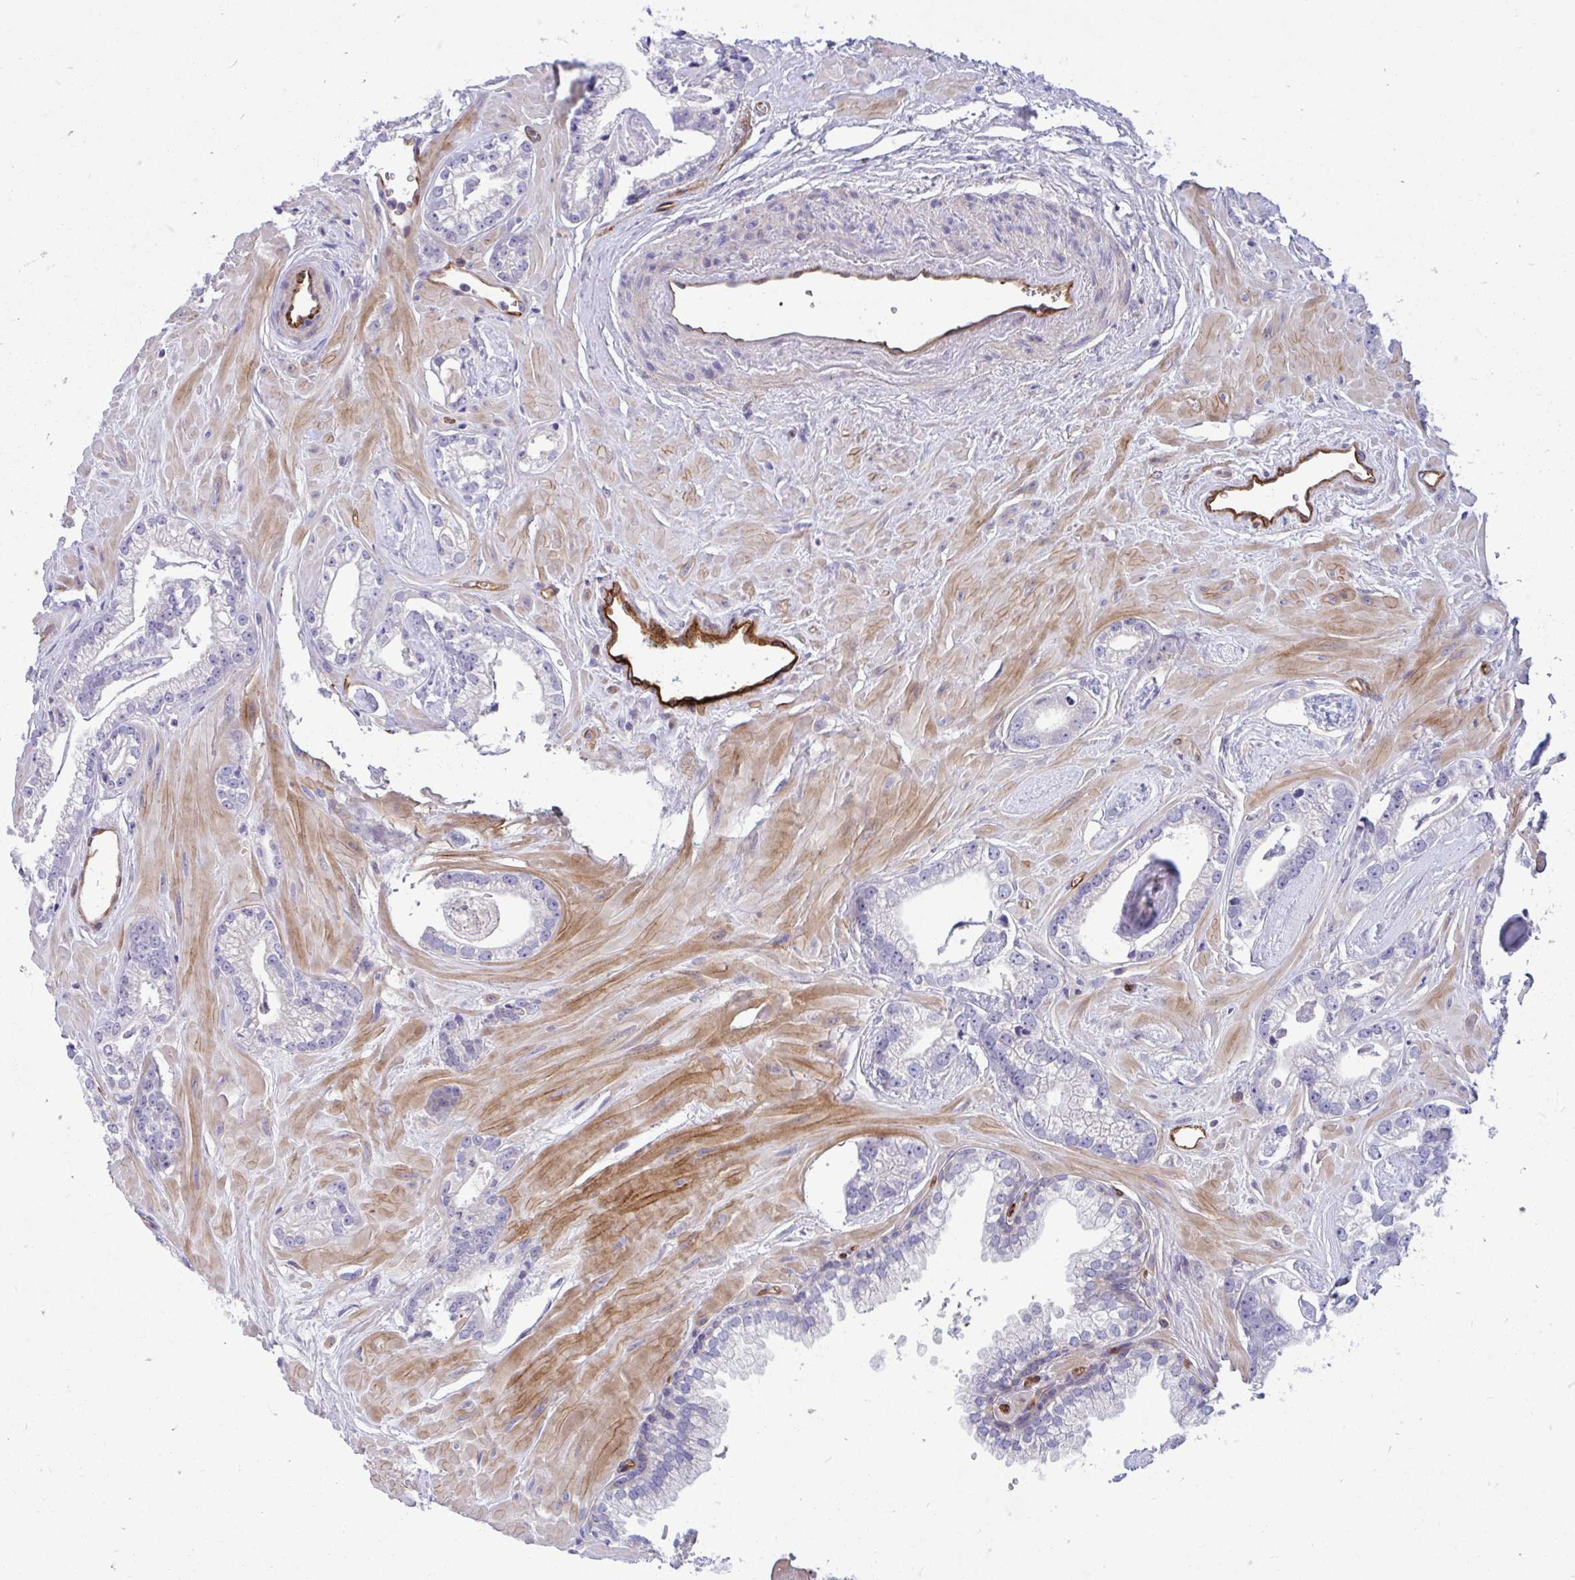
{"staining": {"intensity": "negative", "quantity": "none", "location": "none"}, "tissue": "prostate cancer", "cell_type": "Tumor cells", "image_type": "cancer", "snomed": [{"axis": "morphology", "description": "Adenocarcinoma, Low grade"}, {"axis": "topography", "description": "Prostate"}], "caption": "Immunohistochemistry of prostate low-grade adenocarcinoma demonstrates no positivity in tumor cells.", "gene": "ESPNL", "patient": {"sex": "male", "age": 60}}